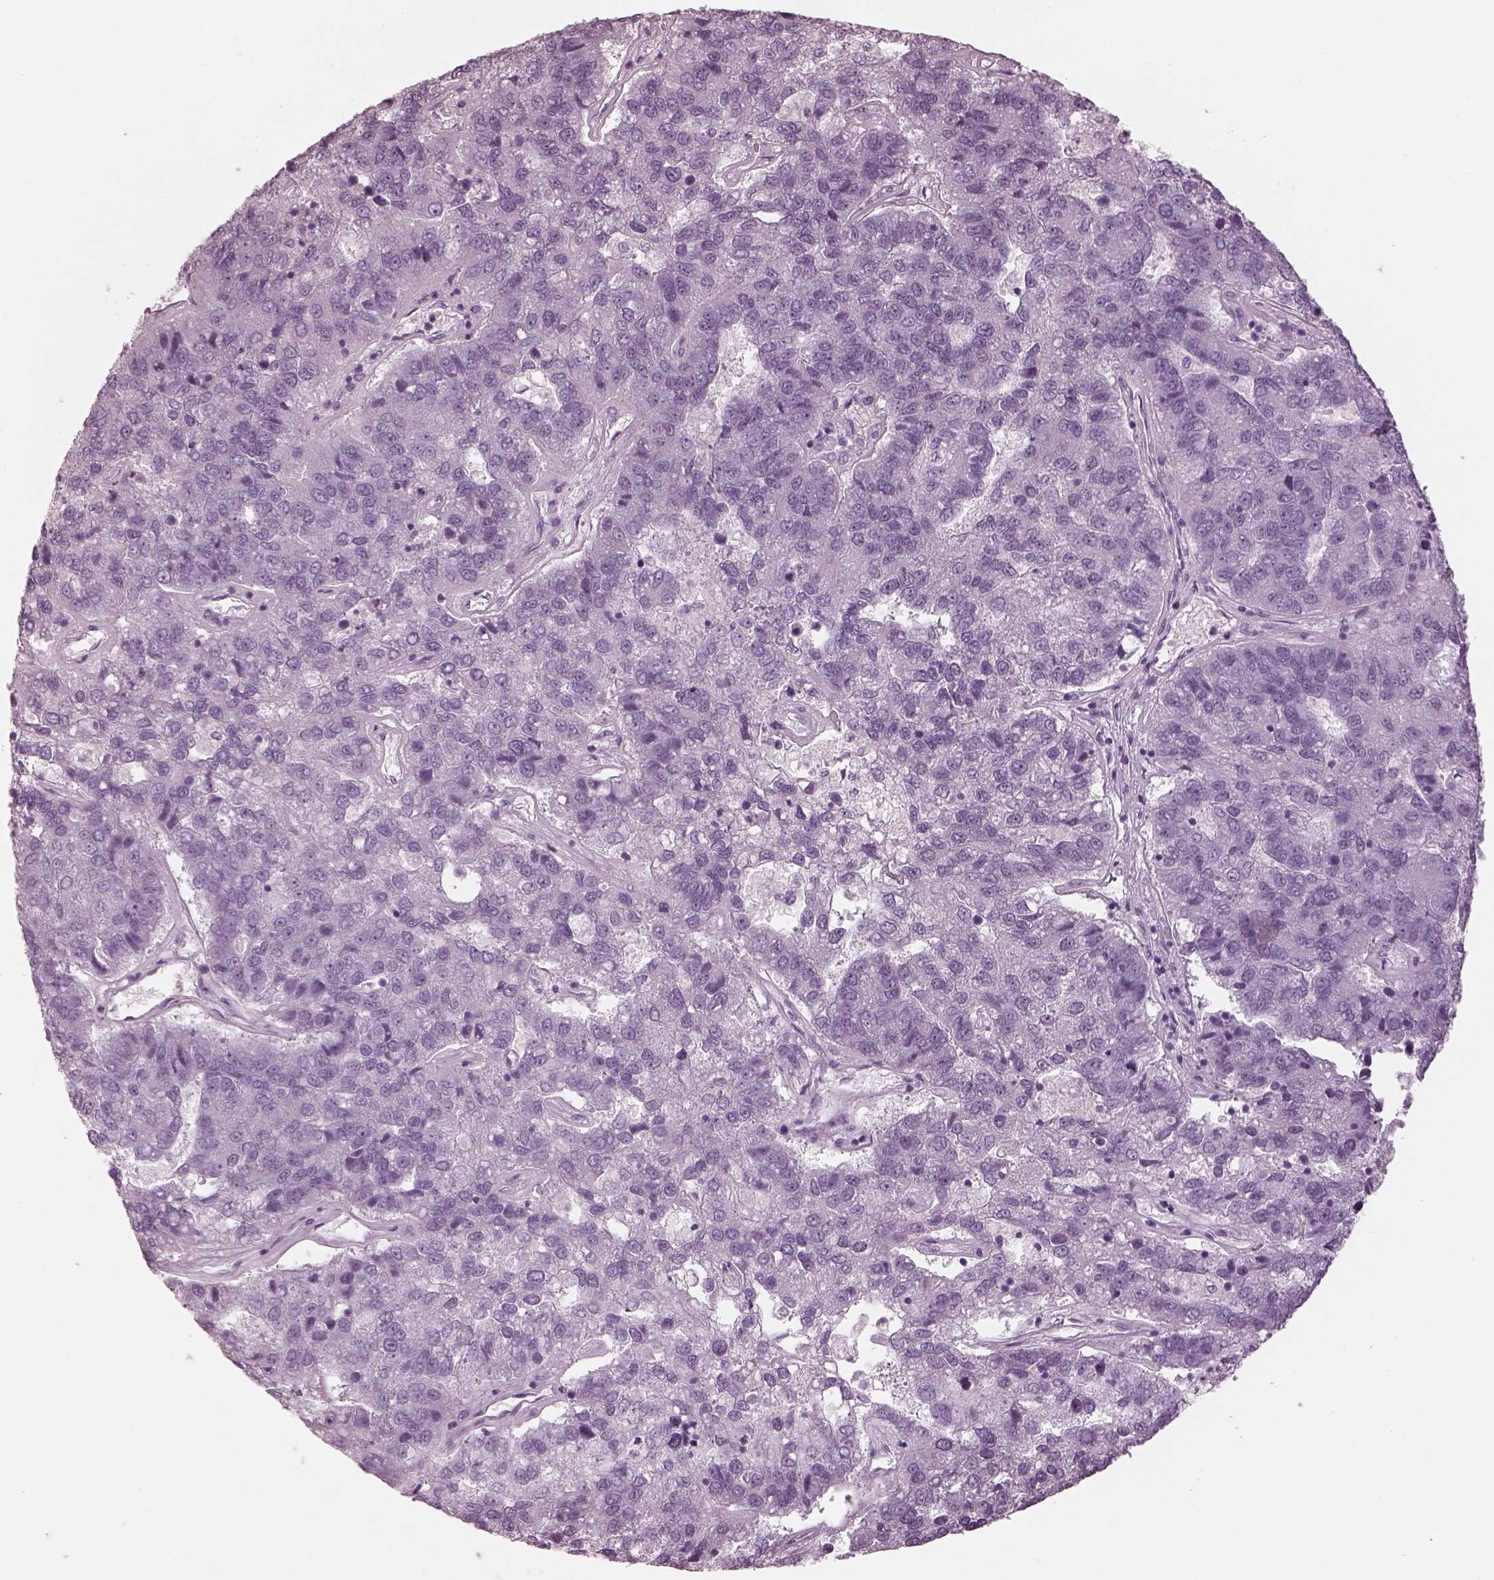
{"staining": {"intensity": "negative", "quantity": "none", "location": "none"}, "tissue": "pancreatic cancer", "cell_type": "Tumor cells", "image_type": "cancer", "snomed": [{"axis": "morphology", "description": "Adenocarcinoma, NOS"}, {"axis": "topography", "description": "Pancreas"}], "caption": "This is an immunohistochemistry histopathology image of human pancreatic cancer. There is no staining in tumor cells.", "gene": "OPN4", "patient": {"sex": "female", "age": 61}}